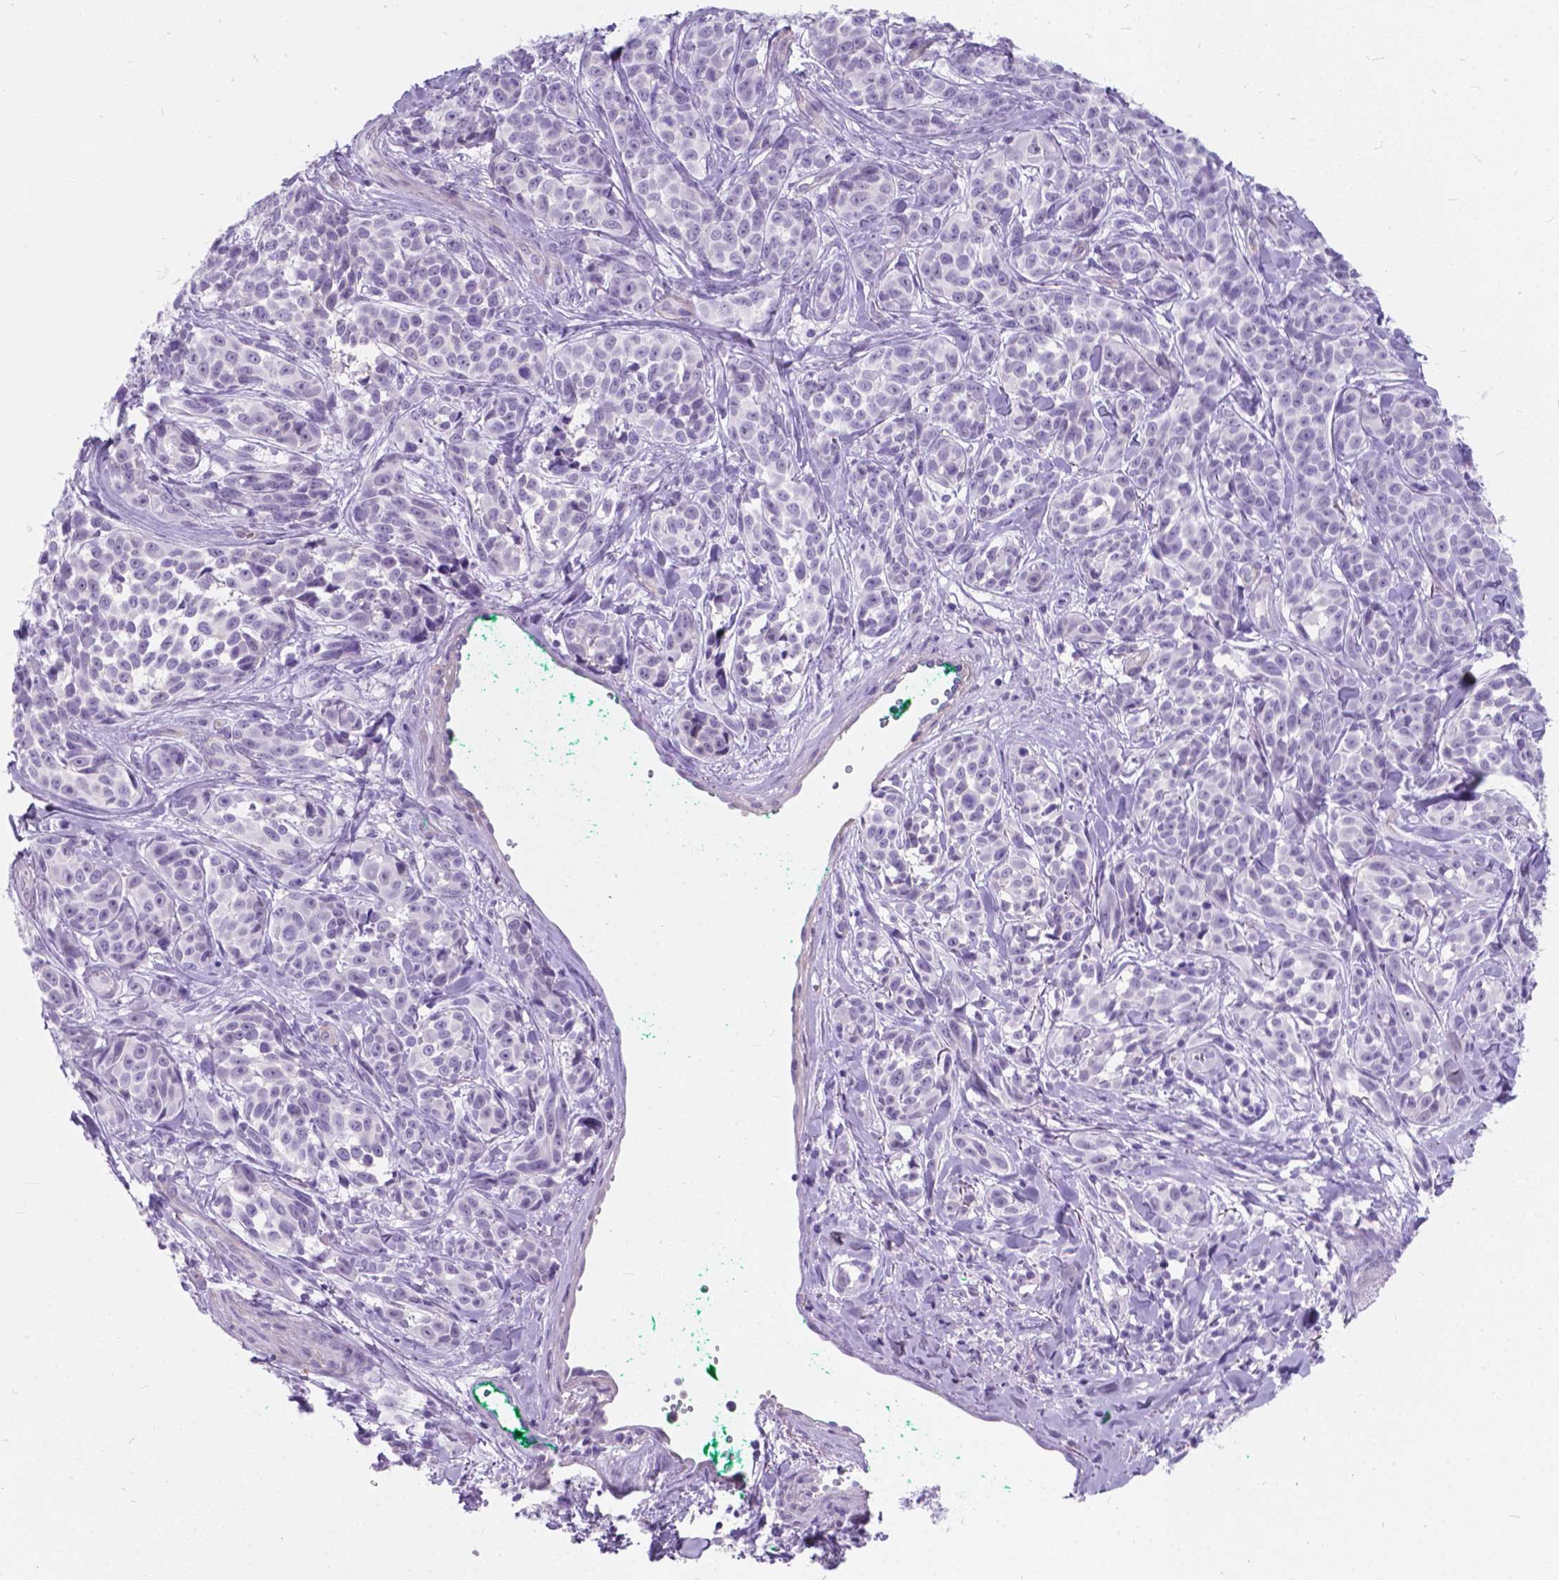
{"staining": {"intensity": "negative", "quantity": "none", "location": "none"}, "tissue": "melanoma", "cell_type": "Tumor cells", "image_type": "cancer", "snomed": [{"axis": "morphology", "description": "Malignant melanoma, NOS"}, {"axis": "topography", "description": "Skin"}], "caption": "The micrograph reveals no significant positivity in tumor cells of malignant melanoma.", "gene": "KIAA0040", "patient": {"sex": "female", "age": 88}}